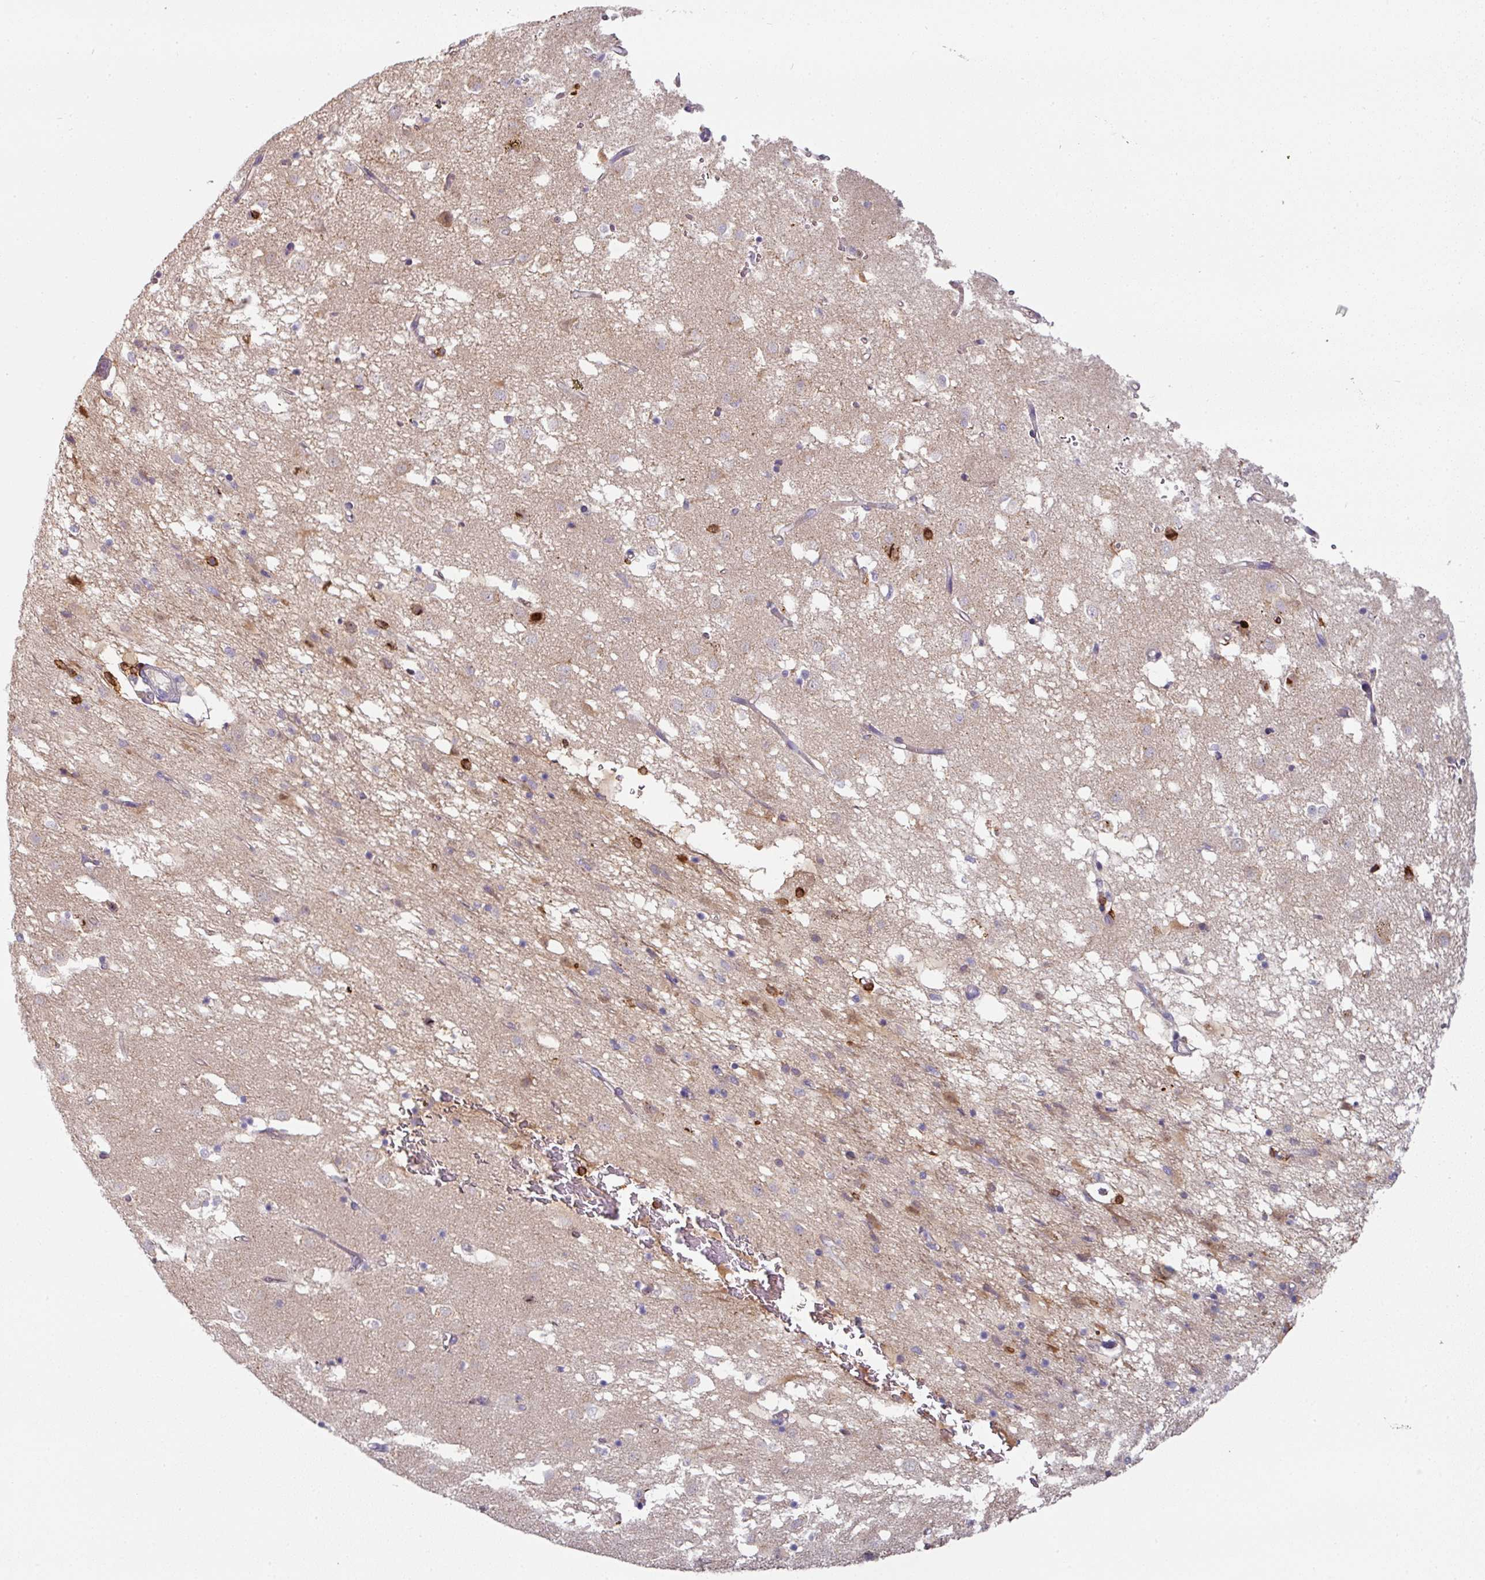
{"staining": {"intensity": "negative", "quantity": "none", "location": "none"}, "tissue": "caudate", "cell_type": "Glial cells", "image_type": "normal", "snomed": [{"axis": "morphology", "description": "Normal tissue, NOS"}, {"axis": "topography", "description": "Lateral ventricle wall"}], "caption": "Glial cells are negative for protein expression in benign human caudate. The staining was performed using DAB (3,3'-diaminobenzidine) to visualize the protein expression in brown, while the nuclei were stained in blue with hematoxylin (Magnification: 20x).", "gene": "CD3G", "patient": {"sex": "male", "age": 58}}